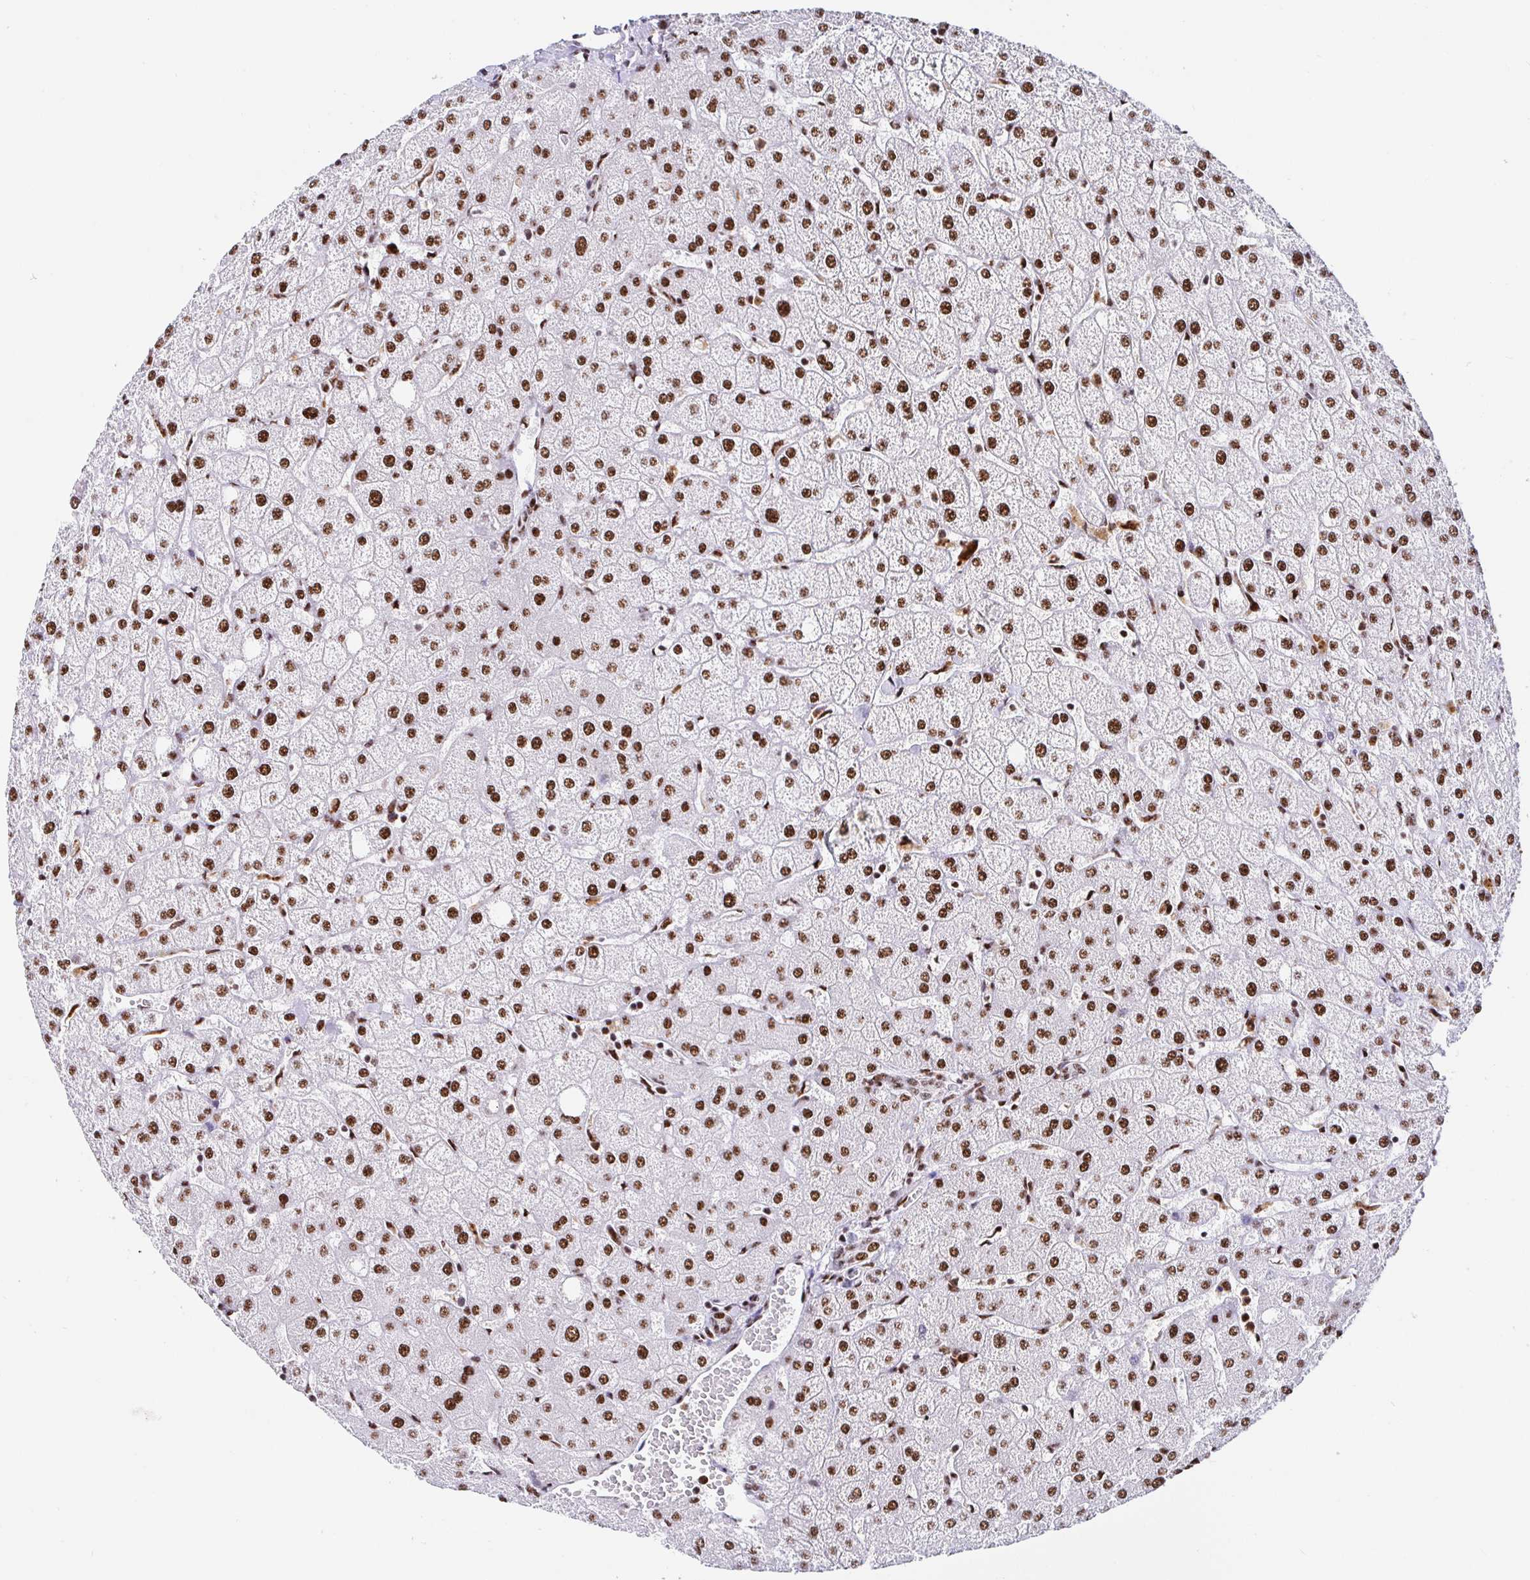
{"staining": {"intensity": "moderate", "quantity": ">75%", "location": "nuclear"}, "tissue": "liver", "cell_type": "Cholangiocytes", "image_type": "normal", "snomed": [{"axis": "morphology", "description": "Normal tissue, NOS"}, {"axis": "topography", "description": "Liver"}], "caption": "Brown immunohistochemical staining in unremarkable liver reveals moderate nuclear positivity in approximately >75% of cholangiocytes. (DAB IHC with brightfield microscopy, high magnification).", "gene": "SETD5", "patient": {"sex": "female", "age": 54}}